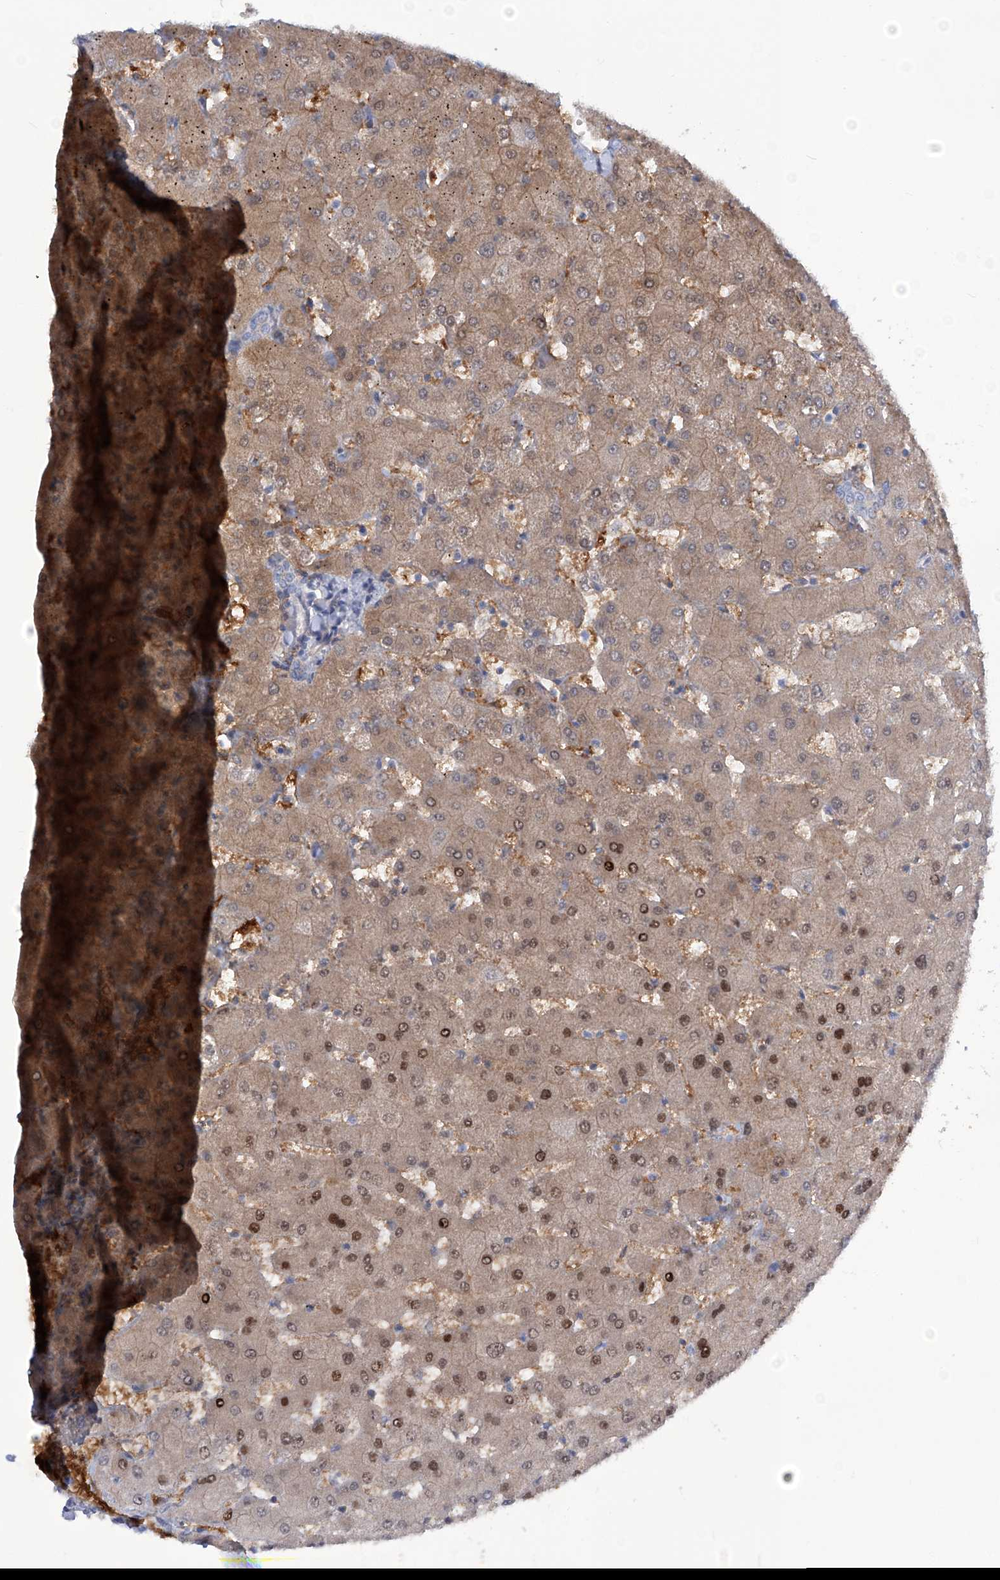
{"staining": {"intensity": "moderate", "quantity": "<25%", "location": "cytoplasmic/membranous,nuclear"}, "tissue": "liver", "cell_type": "Cholangiocytes", "image_type": "normal", "snomed": [{"axis": "morphology", "description": "Normal tissue, NOS"}, {"axis": "topography", "description": "Liver"}], "caption": "Protein staining of unremarkable liver shows moderate cytoplasmic/membranous,nuclear staining in approximately <25% of cholangiocytes. Immunohistochemistry (ihc) stains the protein in brown and the nuclei are stained blue.", "gene": "PGM3", "patient": {"sex": "female", "age": 63}}